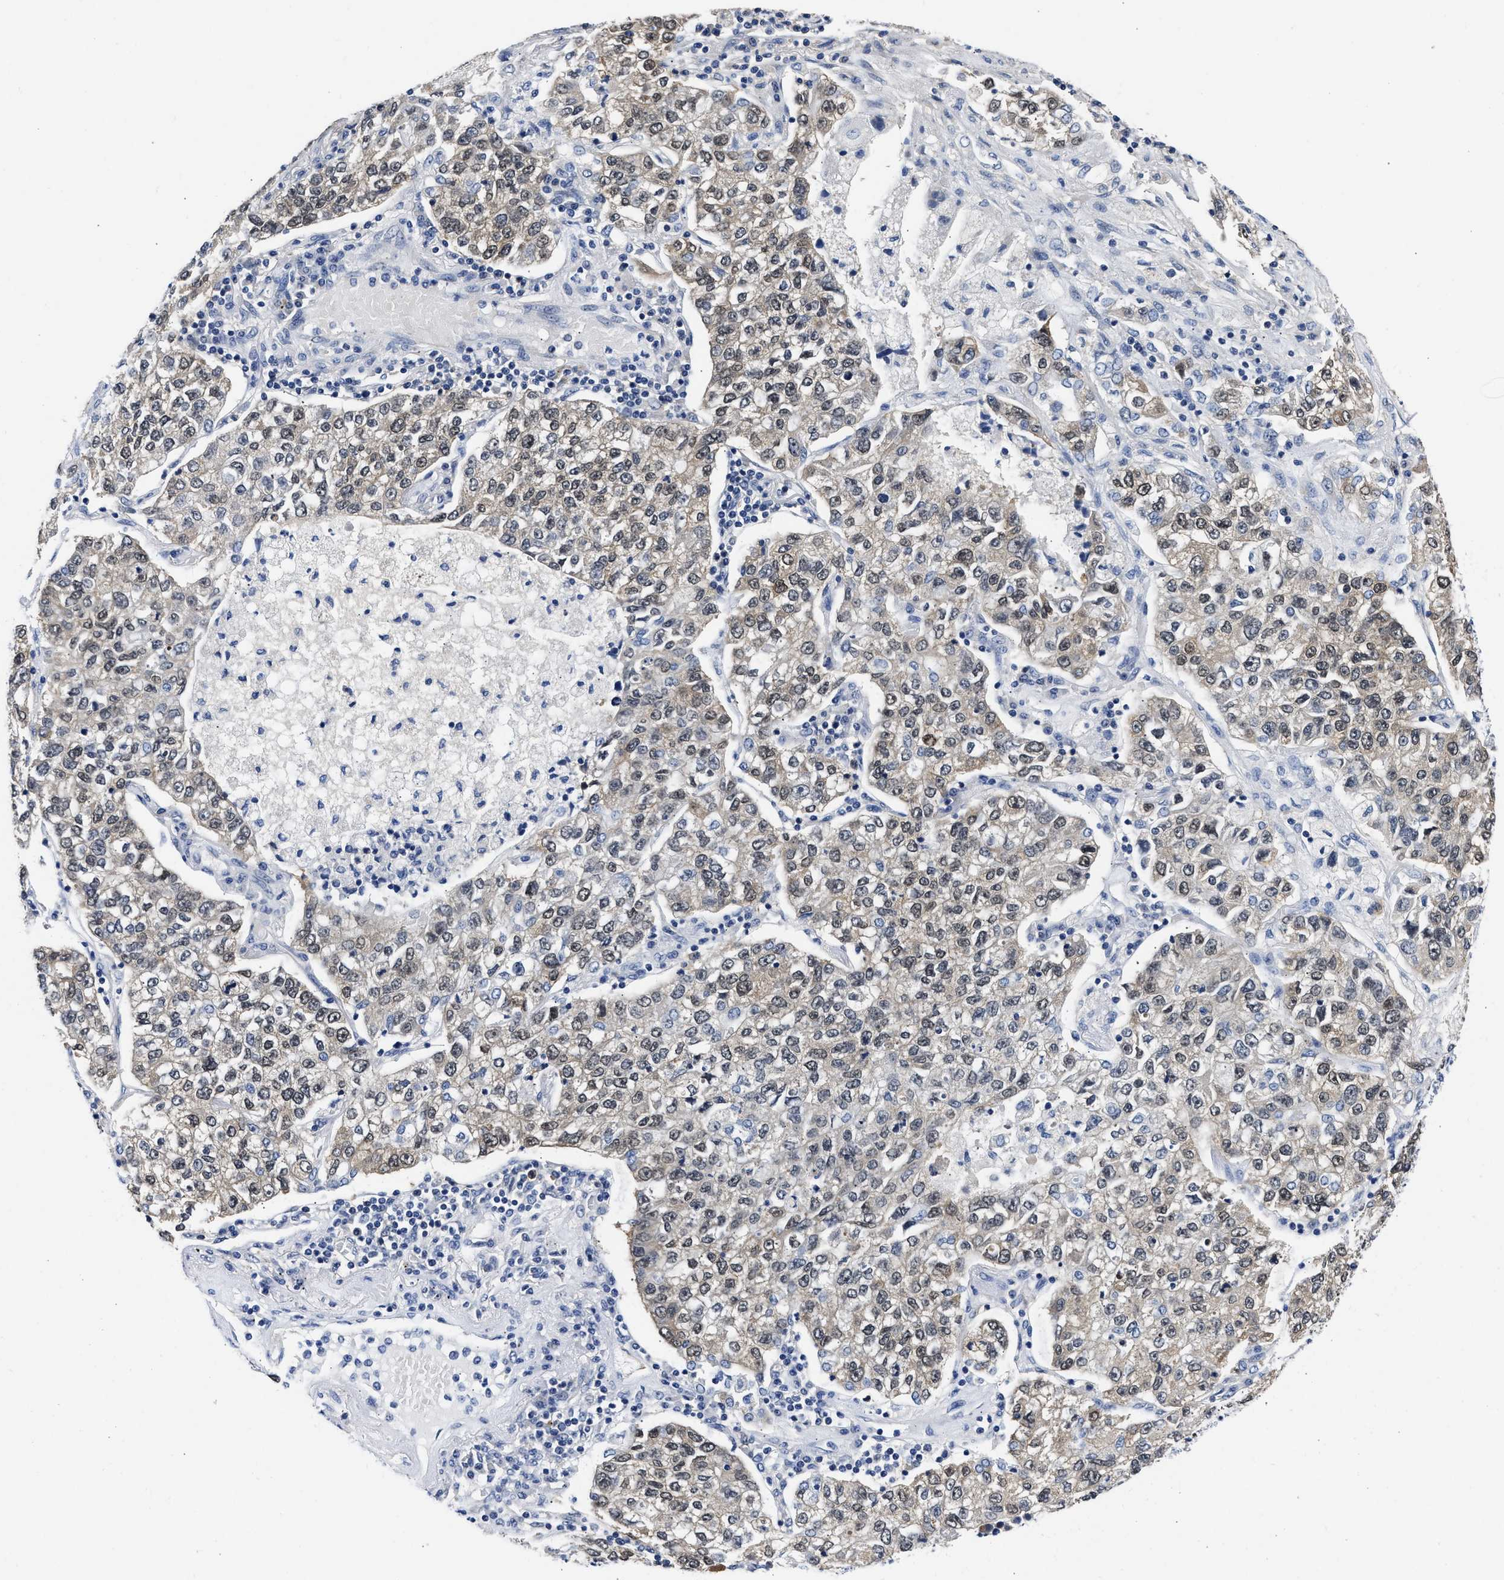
{"staining": {"intensity": "weak", "quantity": ">75%", "location": "cytoplasmic/membranous,nuclear"}, "tissue": "lung cancer", "cell_type": "Tumor cells", "image_type": "cancer", "snomed": [{"axis": "morphology", "description": "Adenocarcinoma, NOS"}, {"axis": "topography", "description": "Lung"}], "caption": "Immunohistochemical staining of human lung cancer (adenocarcinoma) exhibits low levels of weak cytoplasmic/membranous and nuclear protein positivity in about >75% of tumor cells.", "gene": "XPO5", "patient": {"sex": "male", "age": 49}}